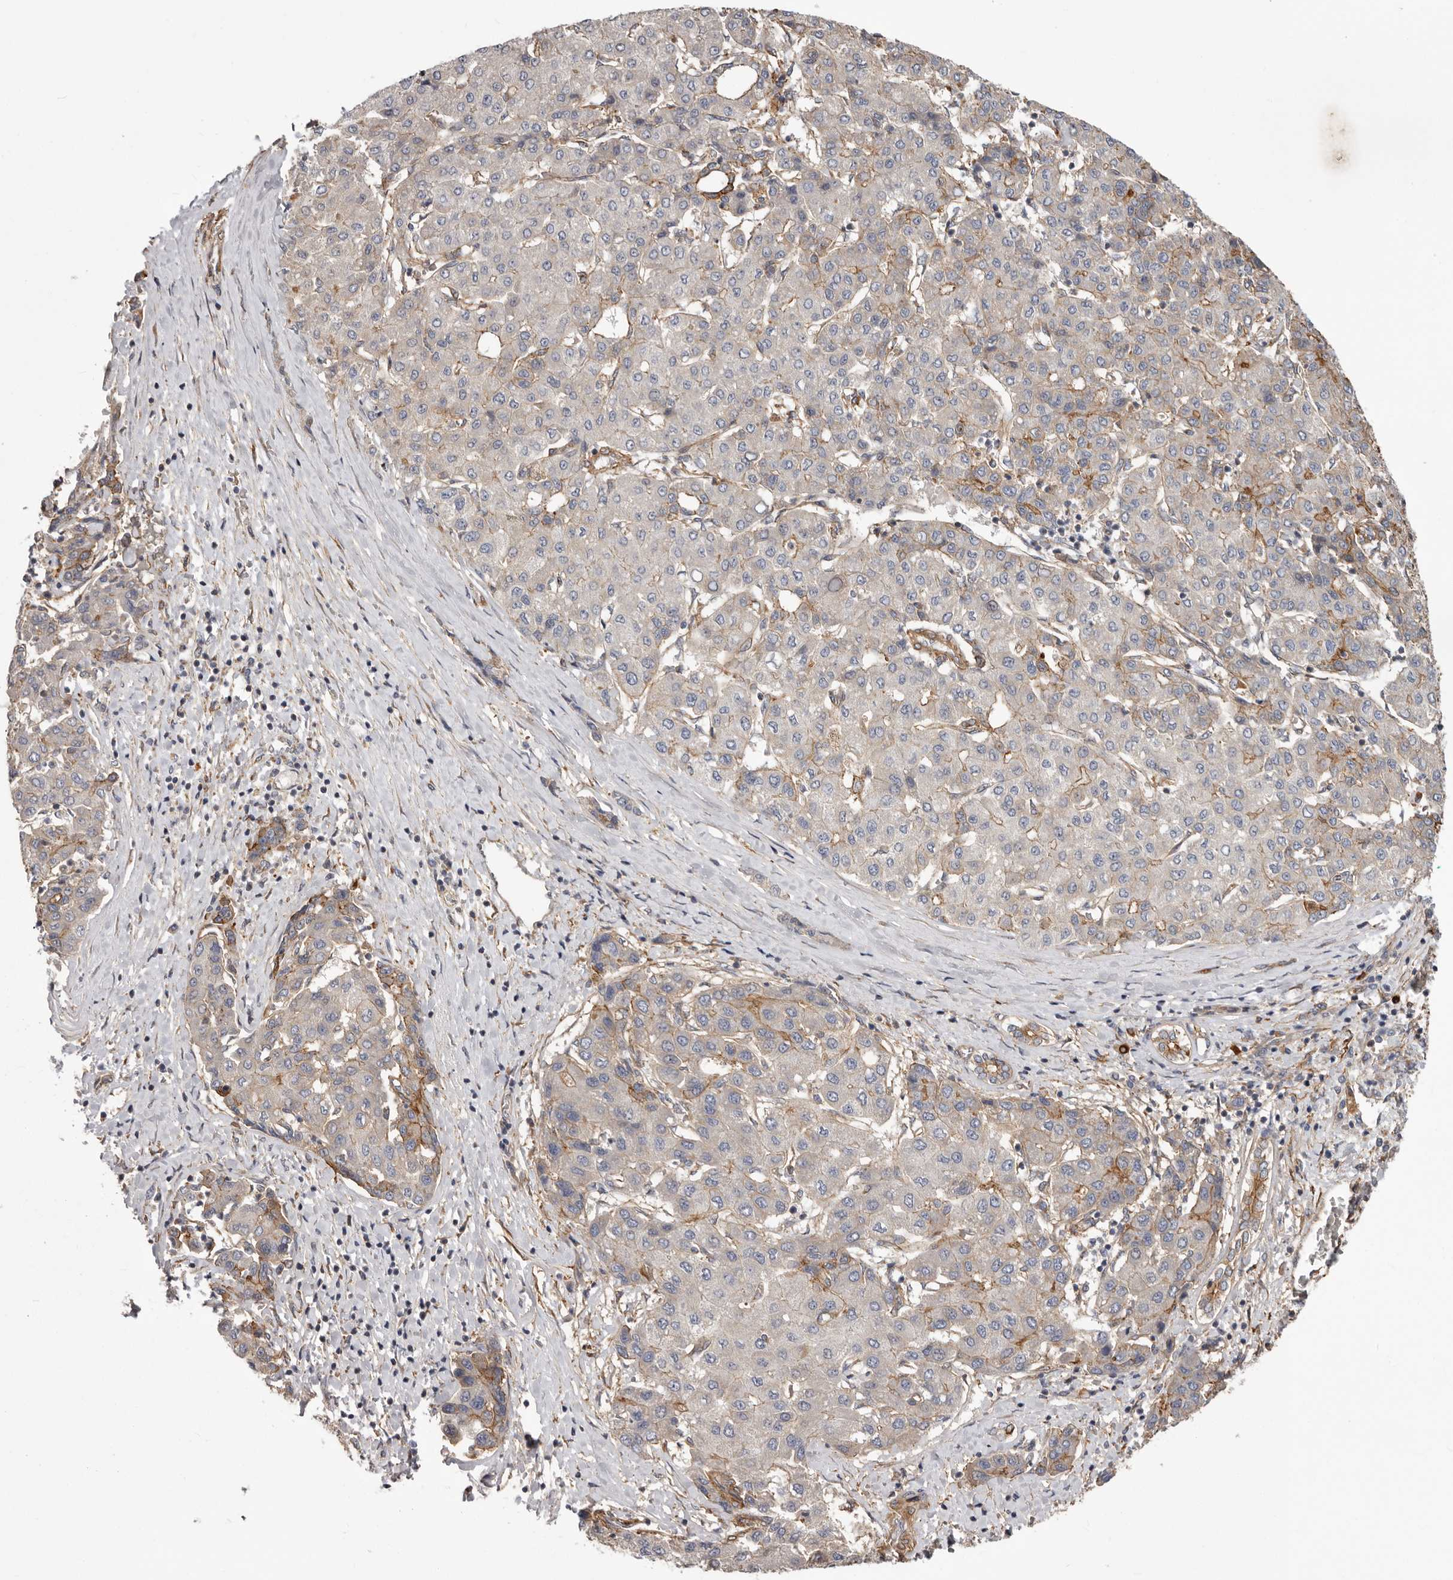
{"staining": {"intensity": "moderate", "quantity": "<25%", "location": "cytoplasmic/membranous"}, "tissue": "liver cancer", "cell_type": "Tumor cells", "image_type": "cancer", "snomed": [{"axis": "morphology", "description": "Carcinoma, Hepatocellular, NOS"}, {"axis": "topography", "description": "Liver"}], "caption": "This histopathology image reveals hepatocellular carcinoma (liver) stained with immunohistochemistry (IHC) to label a protein in brown. The cytoplasmic/membranous of tumor cells show moderate positivity for the protein. Nuclei are counter-stained blue.", "gene": "ENAH", "patient": {"sex": "male", "age": 65}}